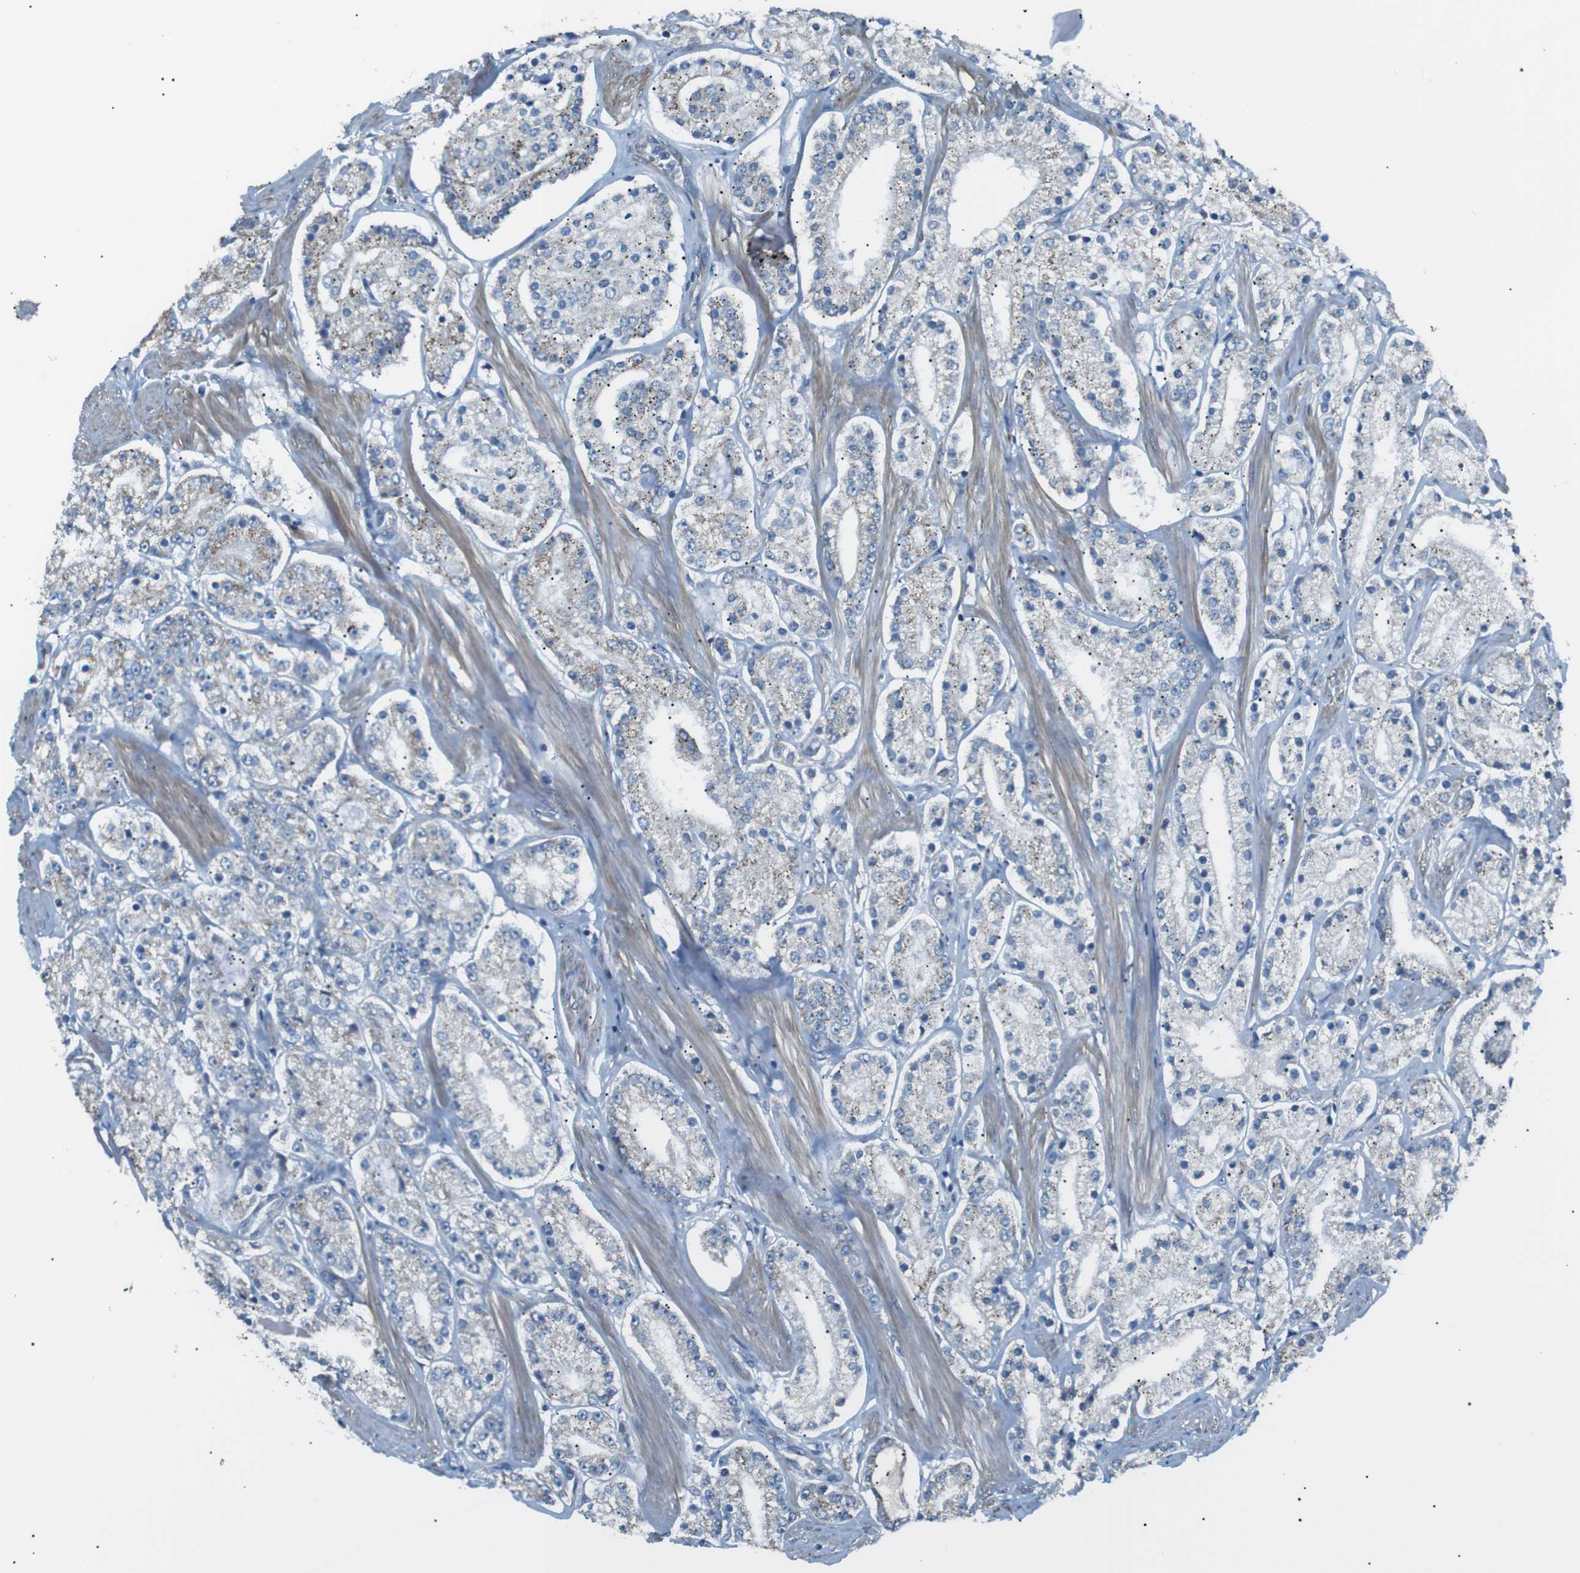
{"staining": {"intensity": "moderate", "quantity": "<25%", "location": "cytoplasmic/membranous"}, "tissue": "prostate cancer", "cell_type": "Tumor cells", "image_type": "cancer", "snomed": [{"axis": "morphology", "description": "Adenocarcinoma, Low grade"}, {"axis": "topography", "description": "Prostate"}], "caption": "Tumor cells show low levels of moderate cytoplasmic/membranous positivity in approximately <25% of cells in human adenocarcinoma (low-grade) (prostate).", "gene": "MTARC2", "patient": {"sex": "male", "age": 63}}